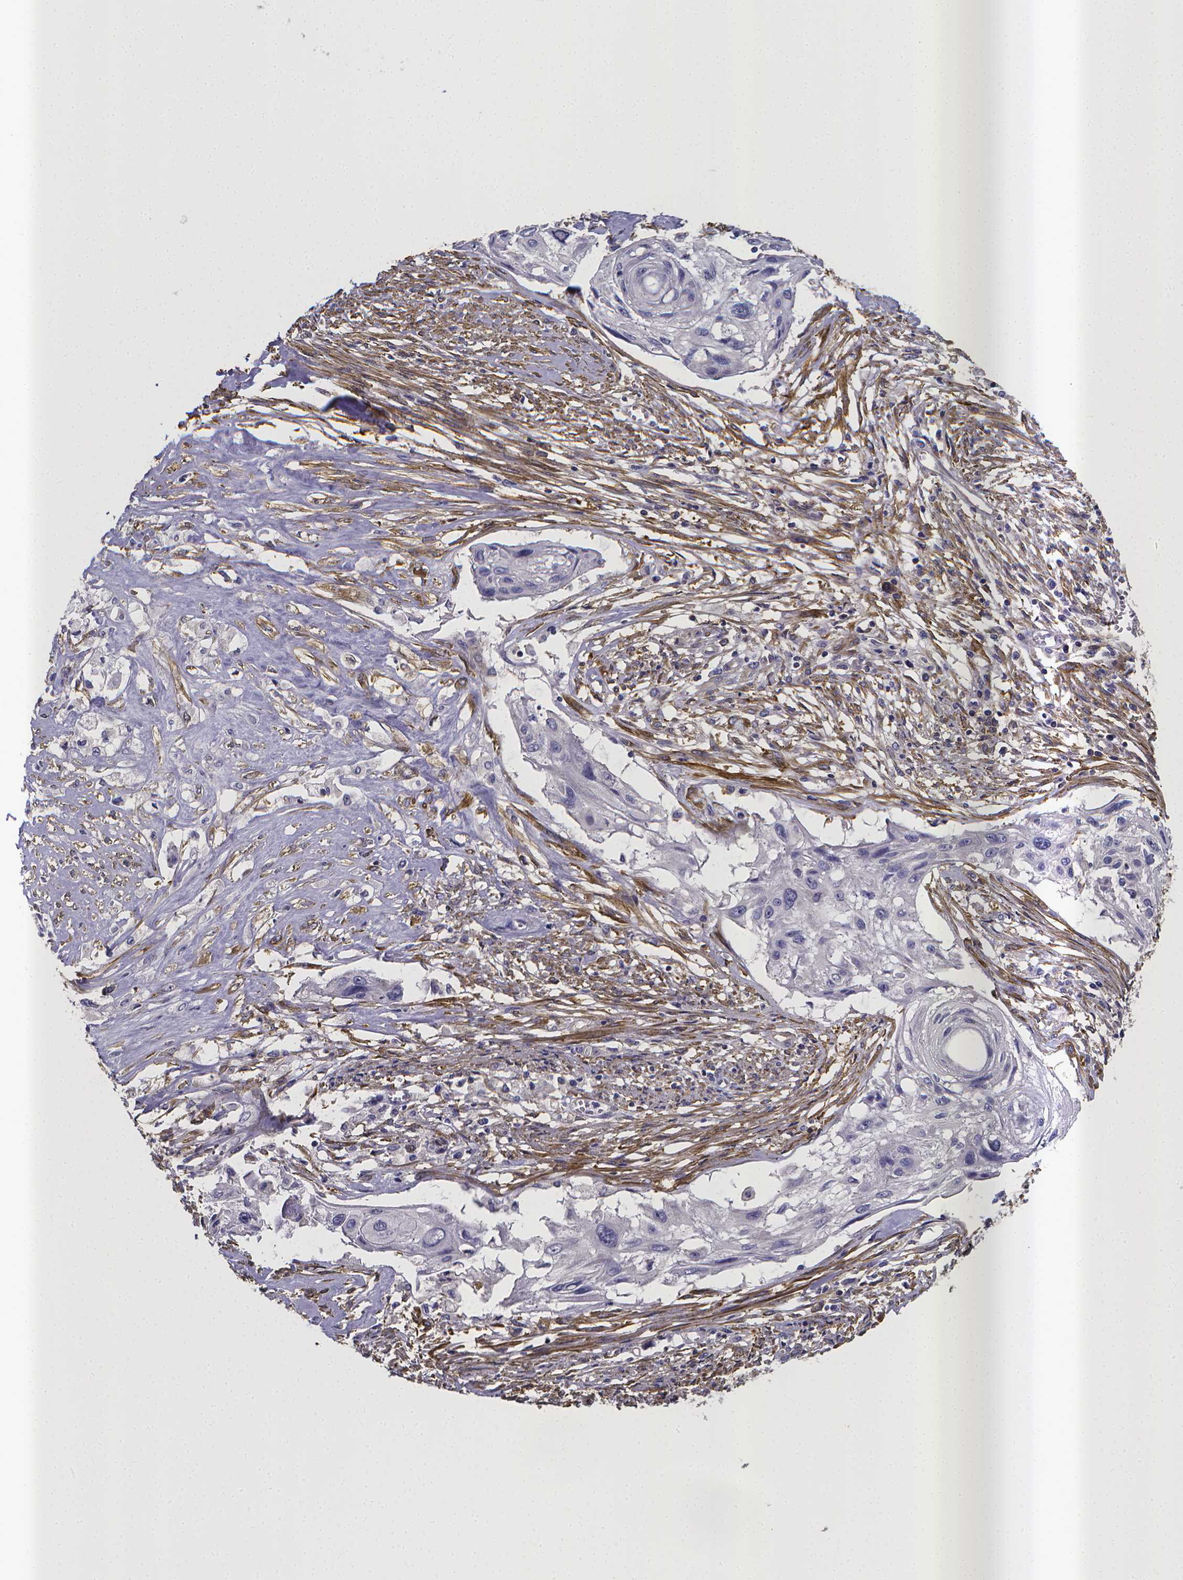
{"staining": {"intensity": "negative", "quantity": "none", "location": "none"}, "tissue": "cervical cancer", "cell_type": "Tumor cells", "image_type": "cancer", "snomed": [{"axis": "morphology", "description": "Squamous cell carcinoma, NOS"}, {"axis": "topography", "description": "Cervix"}], "caption": "High power microscopy image of an immunohistochemistry photomicrograph of squamous cell carcinoma (cervical), revealing no significant staining in tumor cells.", "gene": "RERG", "patient": {"sex": "female", "age": 49}}